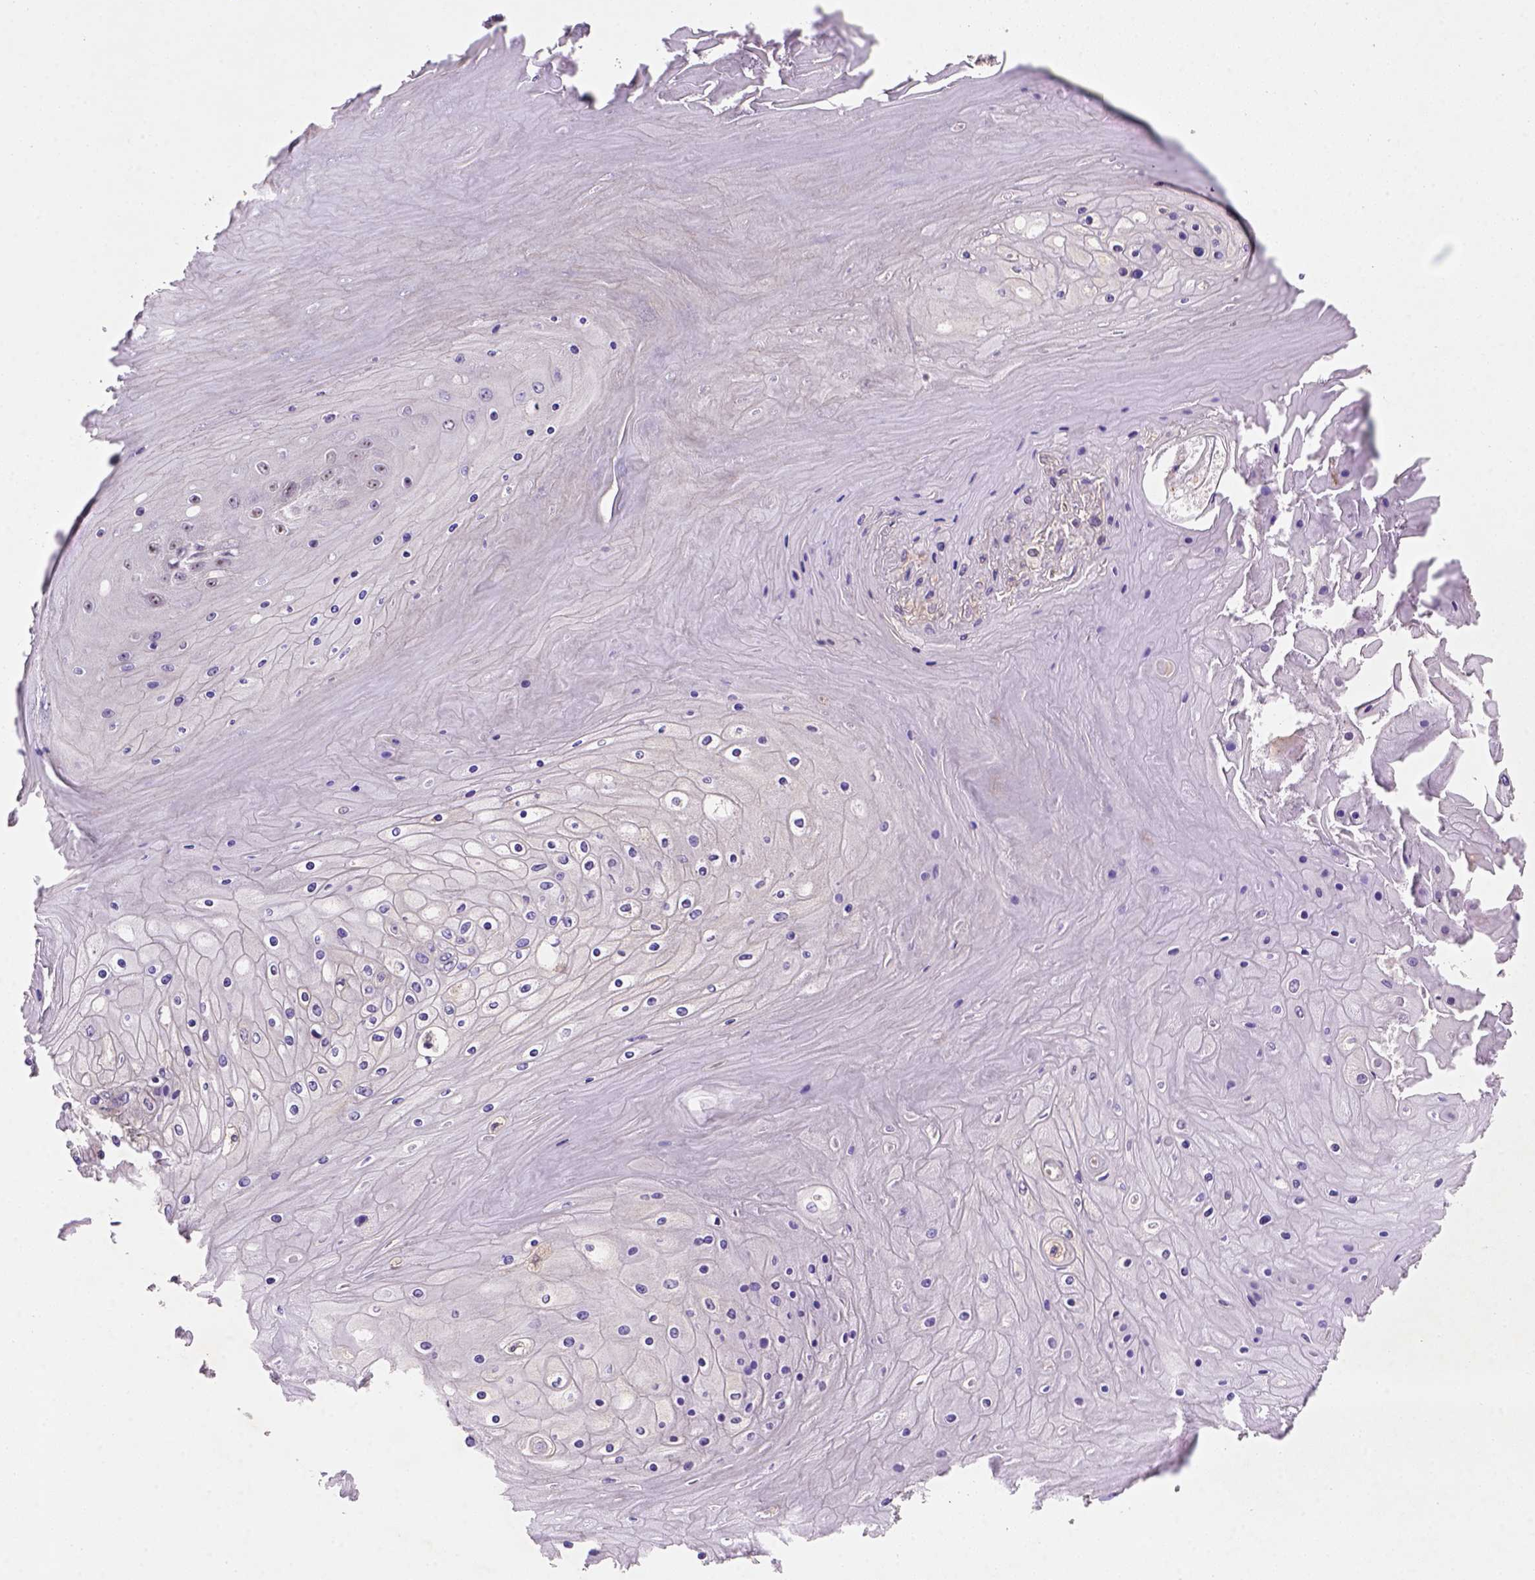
{"staining": {"intensity": "weak", "quantity": "25%-75%", "location": "nuclear"}, "tissue": "skin cancer", "cell_type": "Tumor cells", "image_type": "cancer", "snomed": [{"axis": "morphology", "description": "Squamous cell carcinoma, NOS"}, {"axis": "topography", "description": "Skin"}], "caption": "Immunohistochemical staining of skin squamous cell carcinoma shows low levels of weak nuclear positivity in about 25%-75% of tumor cells.", "gene": "SCML4", "patient": {"sex": "male", "age": 62}}